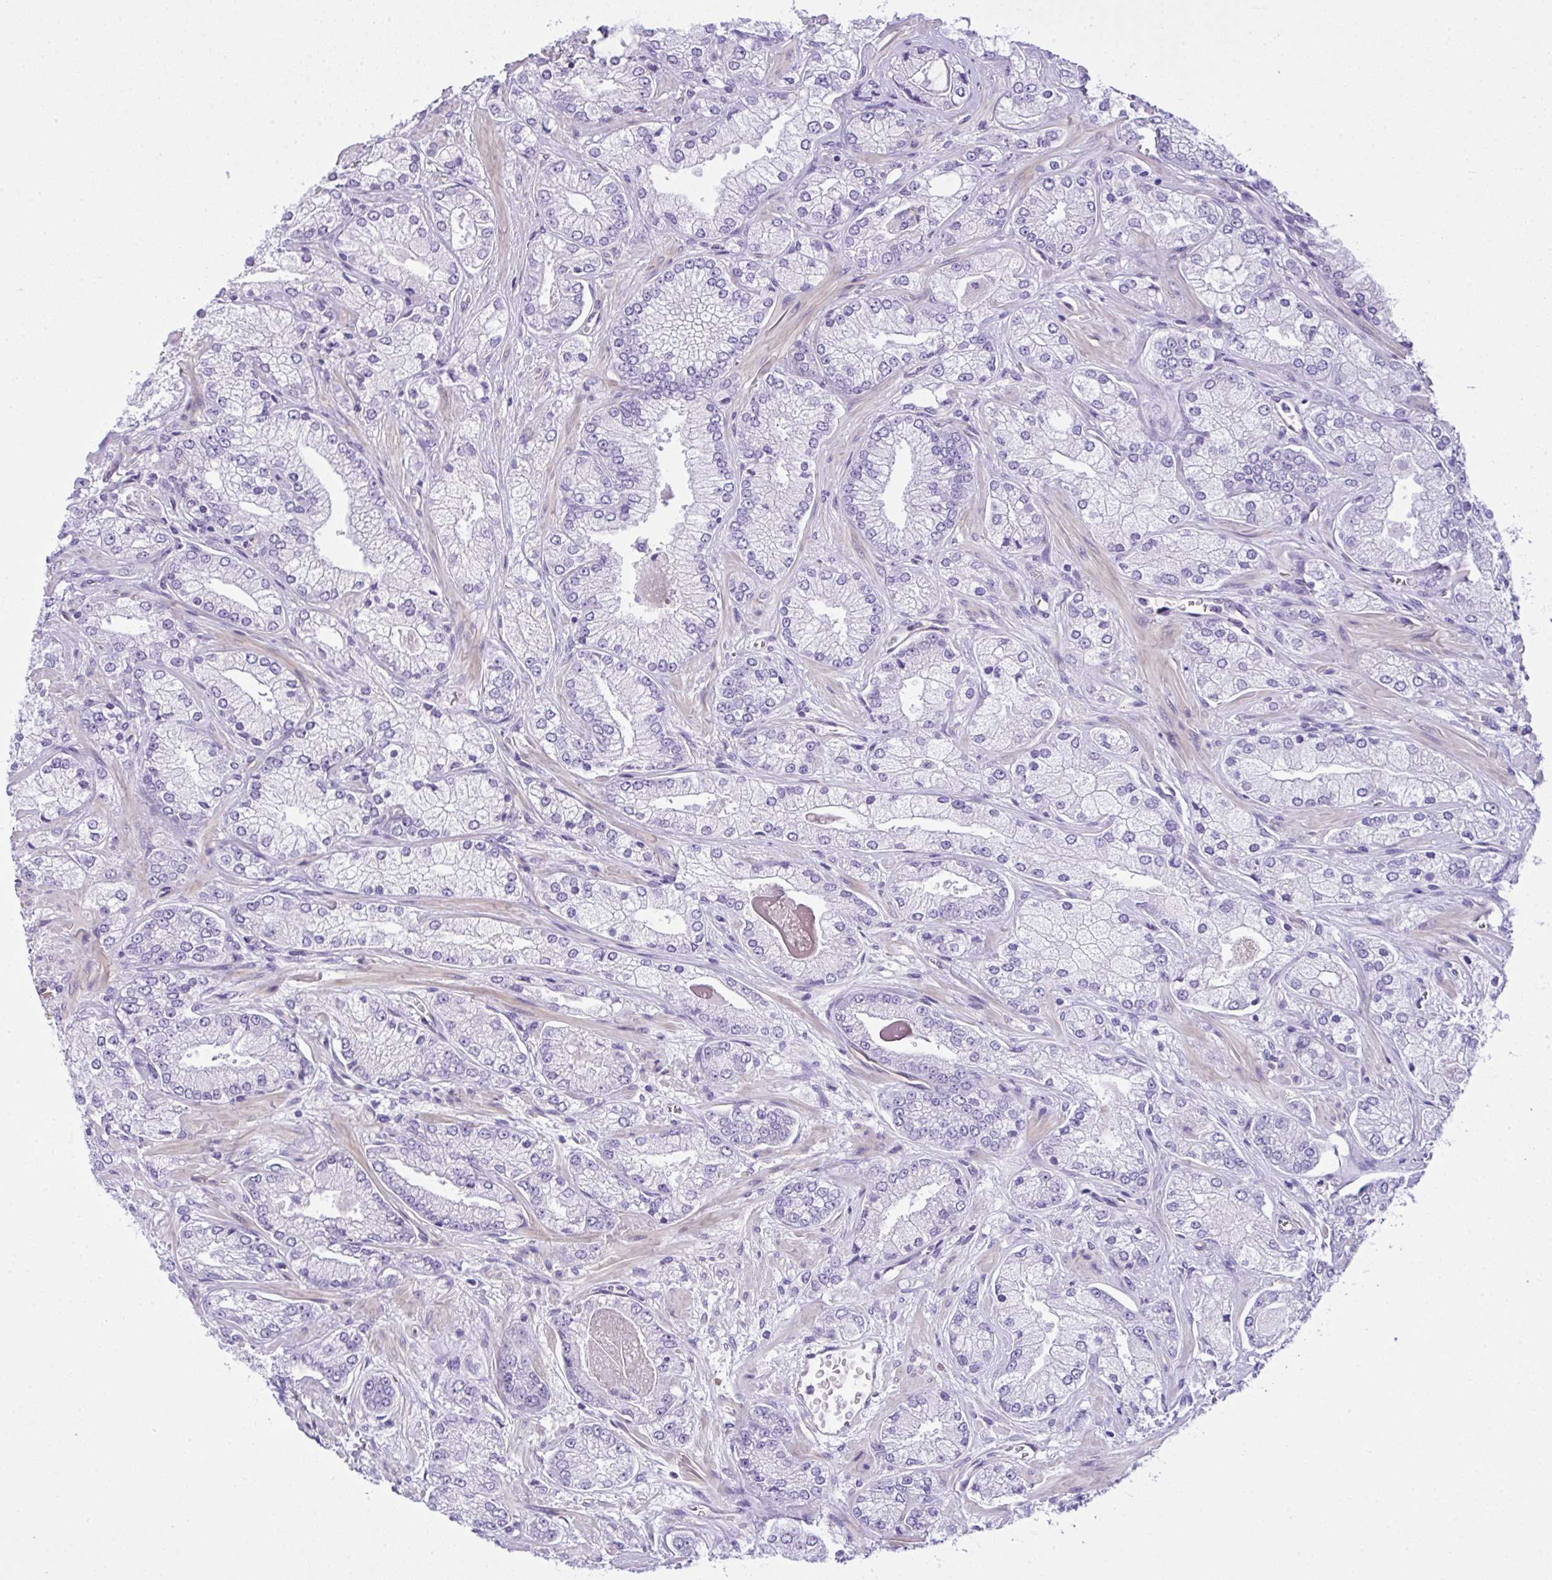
{"staining": {"intensity": "negative", "quantity": "none", "location": "none"}, "tissue": "prostate cancer", "cell_type": "Tumor cells", "image_type": "cancer", "snomed": [{"axis": "morphology", "description": "Normal tissue, NOS"}, {"axis": "morphology", "description": "Adenocarcinoma, High grade"}, {"axis": "topography", "description": "Prostate"}, {"axis": "topography", "description": "Peripheral nerve tissue"}], "caption": "DAB (3,3'-diaminobenzidine) immunohistochemical staining of high-grade adenocarcinoma (prostate) reveals no significant staining in tumor cells.", "gene": "RSKR", "patient": {"sex": "male", "age": 68}}